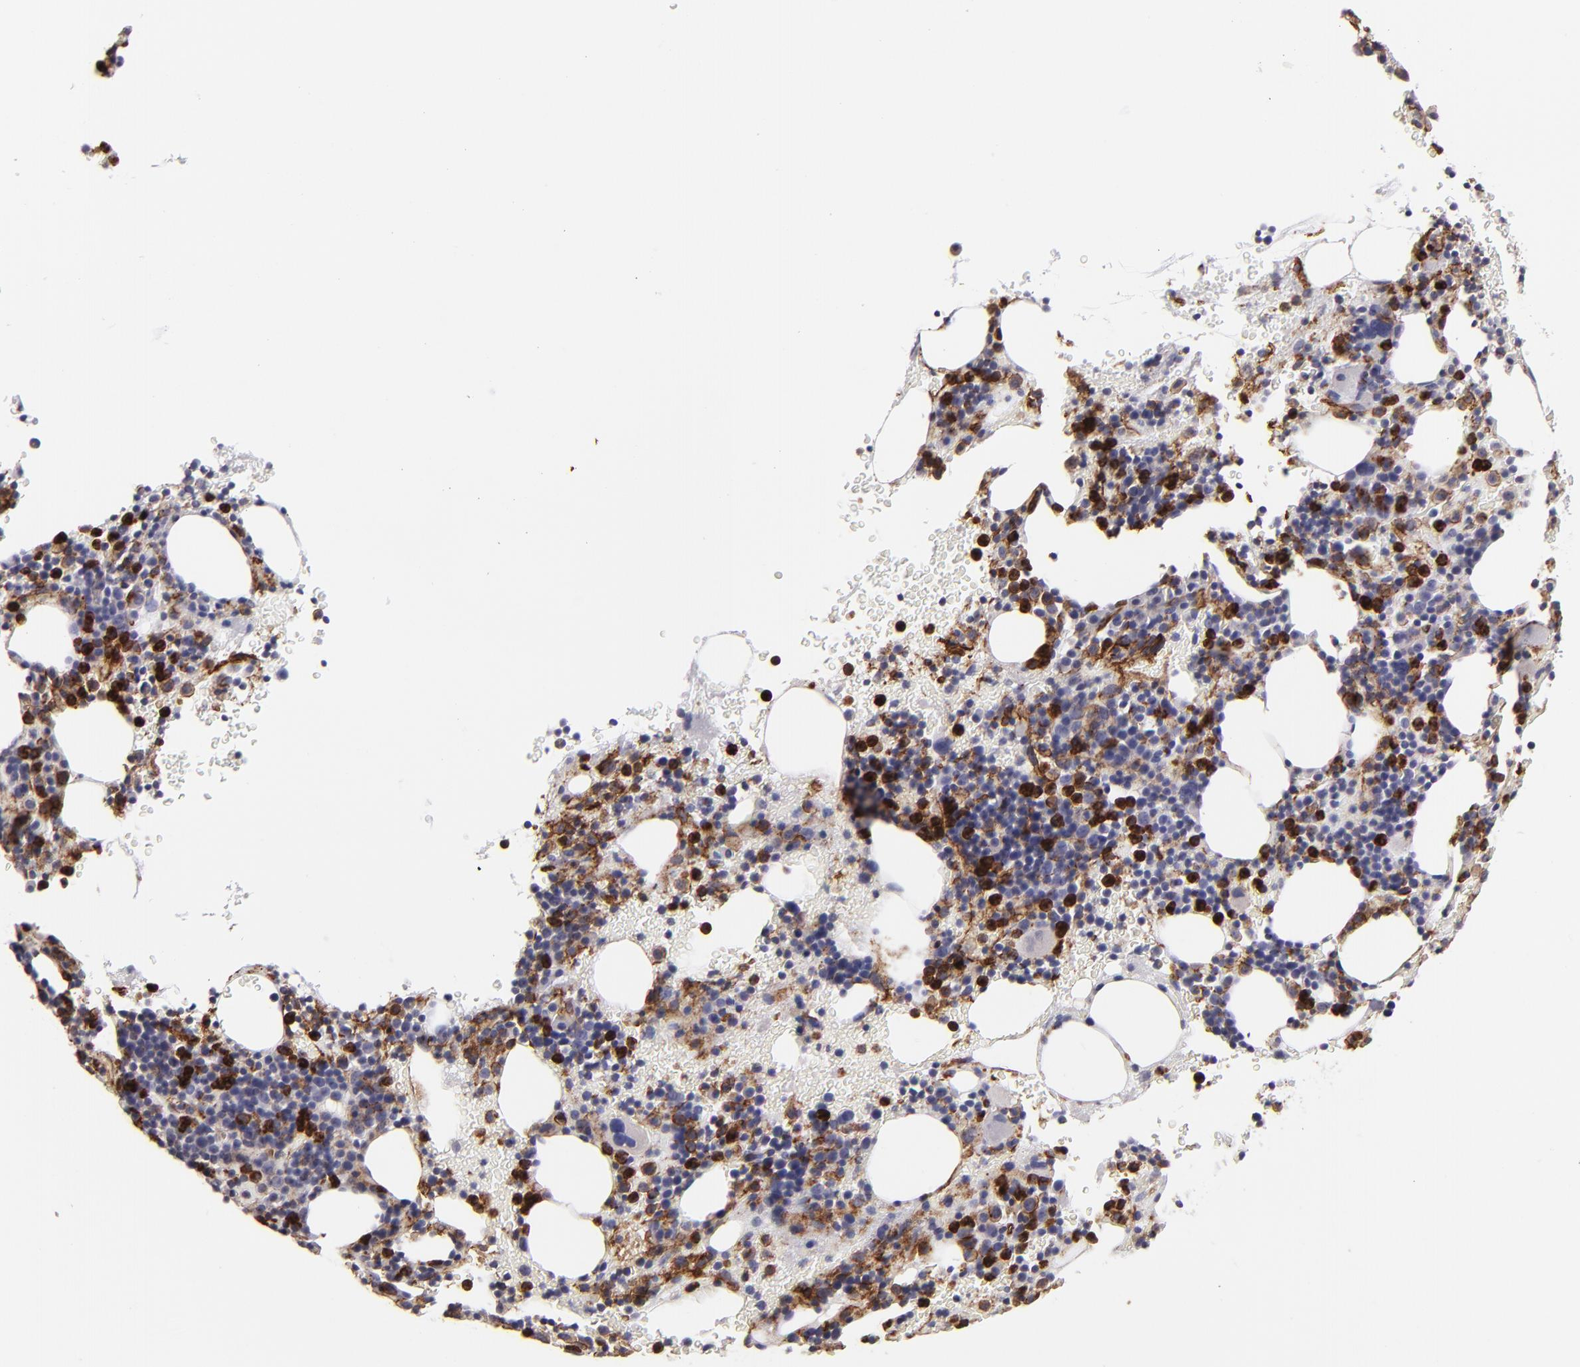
{"staining": {"intensity": "strong", "quantity": "<25%", "location": "cytoplasmic/membranous,nuclear"}, "tissue": "bone marrow", "cell_type": "Hematopoietic cells", "image_type": "normal", "snomed": [{"axis": "morphology", "description": "Normal tissue, NOS"}, {"axis": "topography", "description": "Bone marrow"}], "caption": "A brown stain highlights strong cytoplasmic/membranous,nuclear expression of a protein in hematopoietic cells of normal human bone marrow. (DAB (3,3'-diaminobenzidine) = brown stain, brightfield microscopy at high magnification).", "gene": "DYSF", "patient": {"sex": "male", "age": 86}}